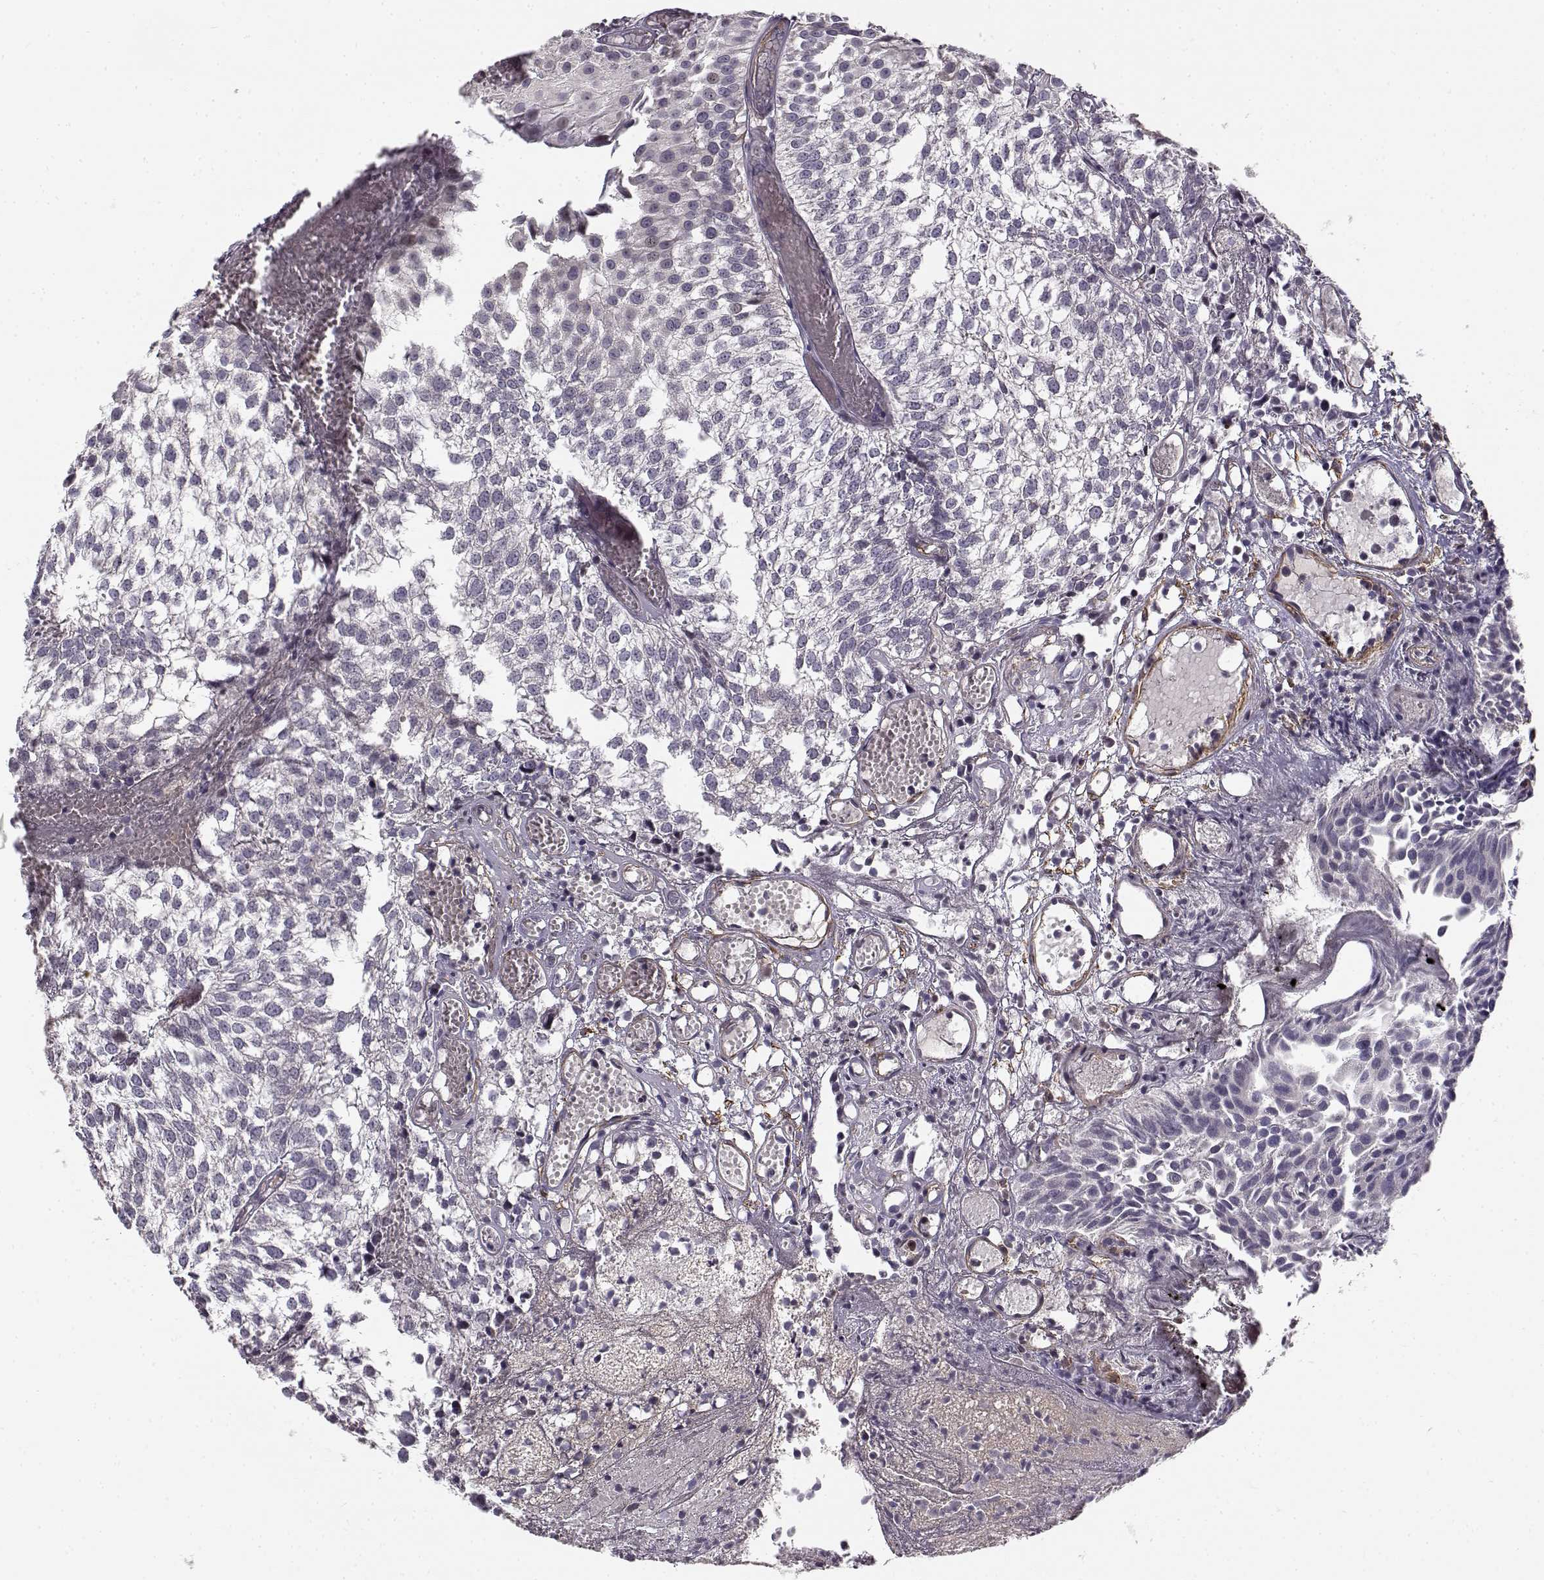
{"staining": {"intensity": "negative", "quantity": "none", "location": "none"}, "tissue": "urothelial cancer", "cell_type": "Tumor cells", "image_type": "cancer", "snomed": [{"axis": "morphology", "description": "Urothelial carcinoma, Low grade"}, {"axis": "topography", "description": "Urinary bladder"}], "caption": "Immunohistochemical staining of human low-grade urothelial carcinoma exhibits no significant staining in tumor cells.", "gene": "RGS9BP", "patient": {"sex": "male", "age": 79}}